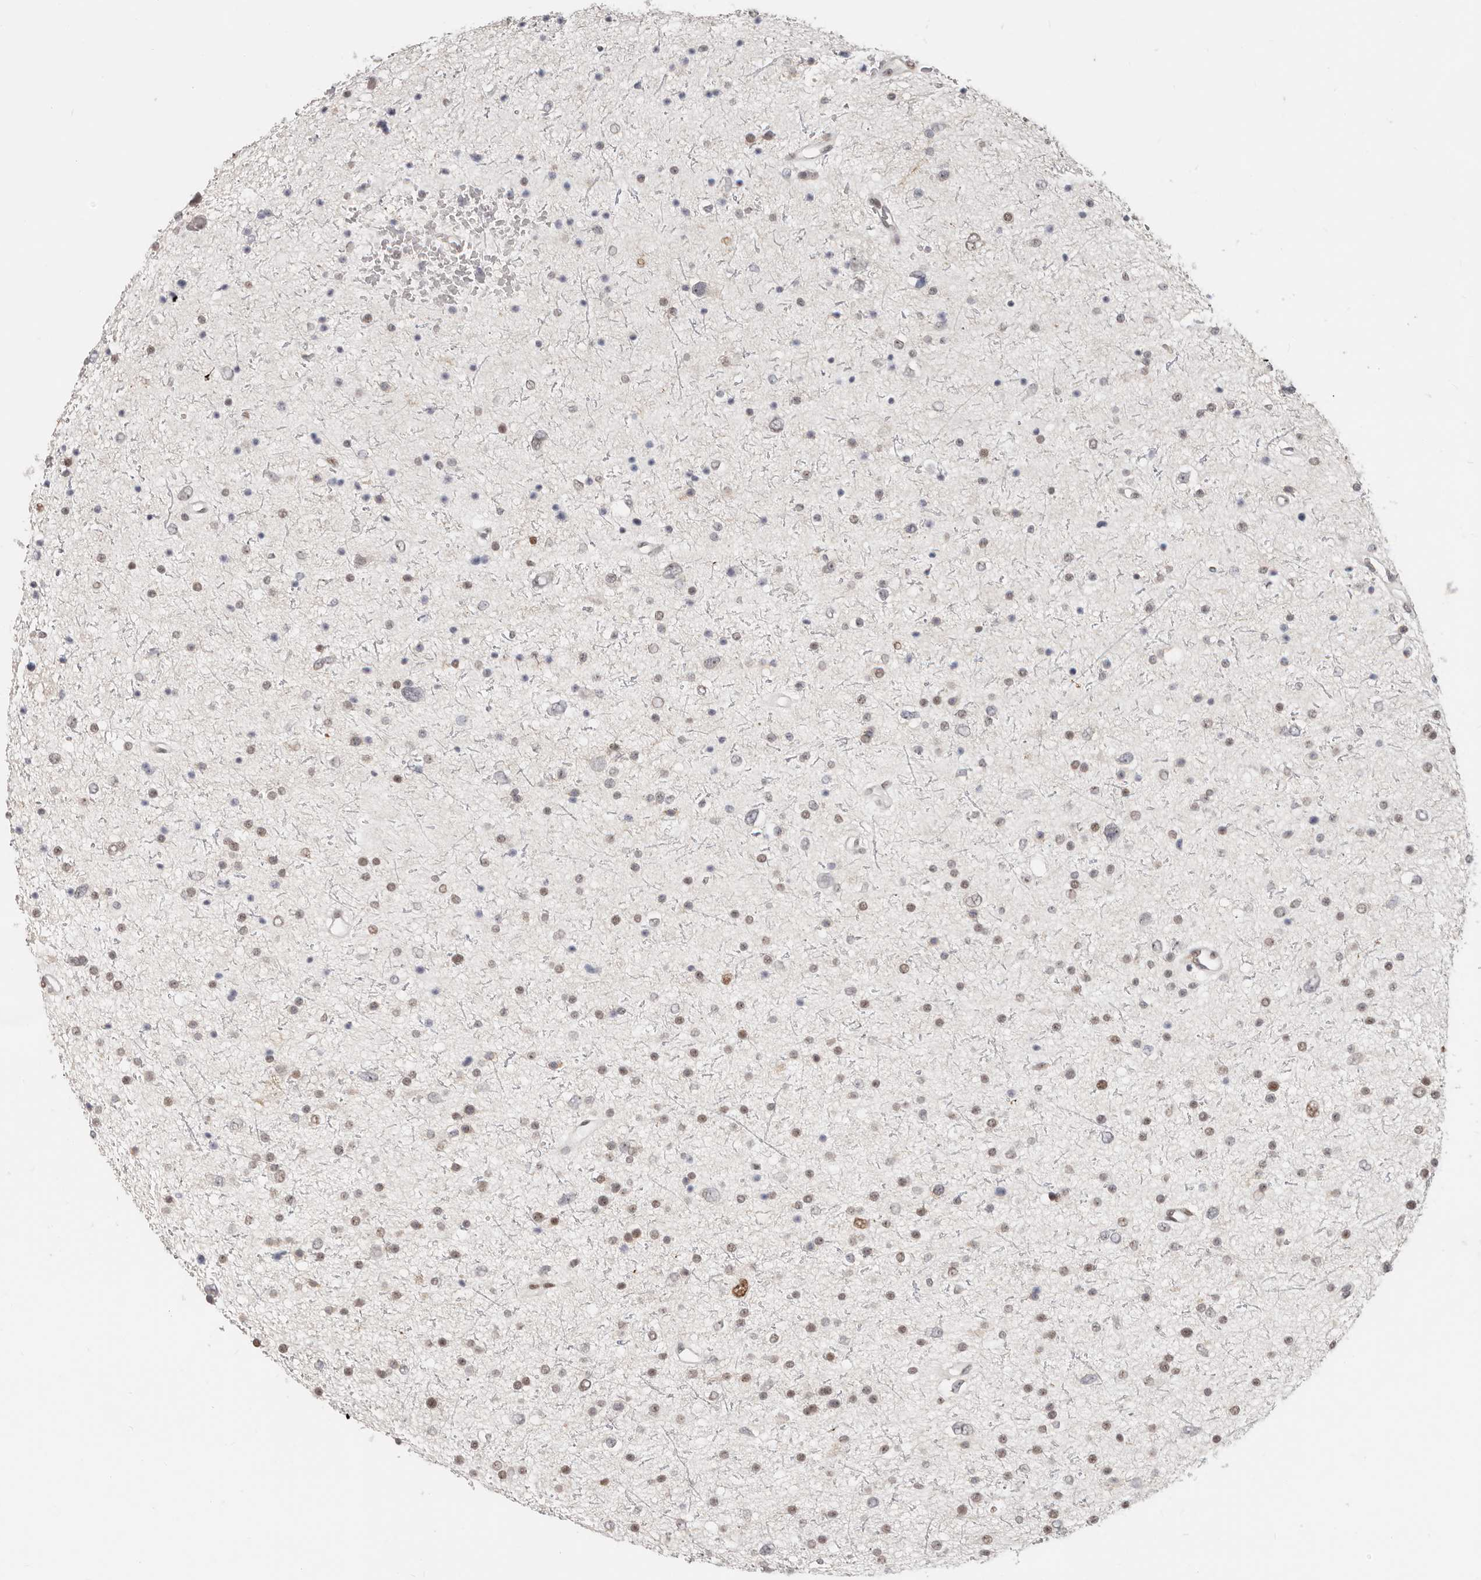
{"staining": {"intensity": "weak", "quantity": "25%-75%", "location": "nuclear"}, "tissue": "glioma", "cell_type": "Tumor cells", "image_type": "cancer", "snomed": [{"axis": "morphology", "description": "Glioma, malignant, Low grade"}, {"axis": "topography", "description": "Brain"}], "caption": "High-magnification brightfield microscopy of malignant glioma (low-grade) stained with DAB (3,3'-diaminobenzidine) (brown) and counterstained with hematoxylin (blue). tumor cells exhibit weak nuclear staining is appreciated in approximately25%-75% of cells. Nuclei are stained in blue.", "gene": "RFC2", "patient": {"sex": "female", "age": 37}}